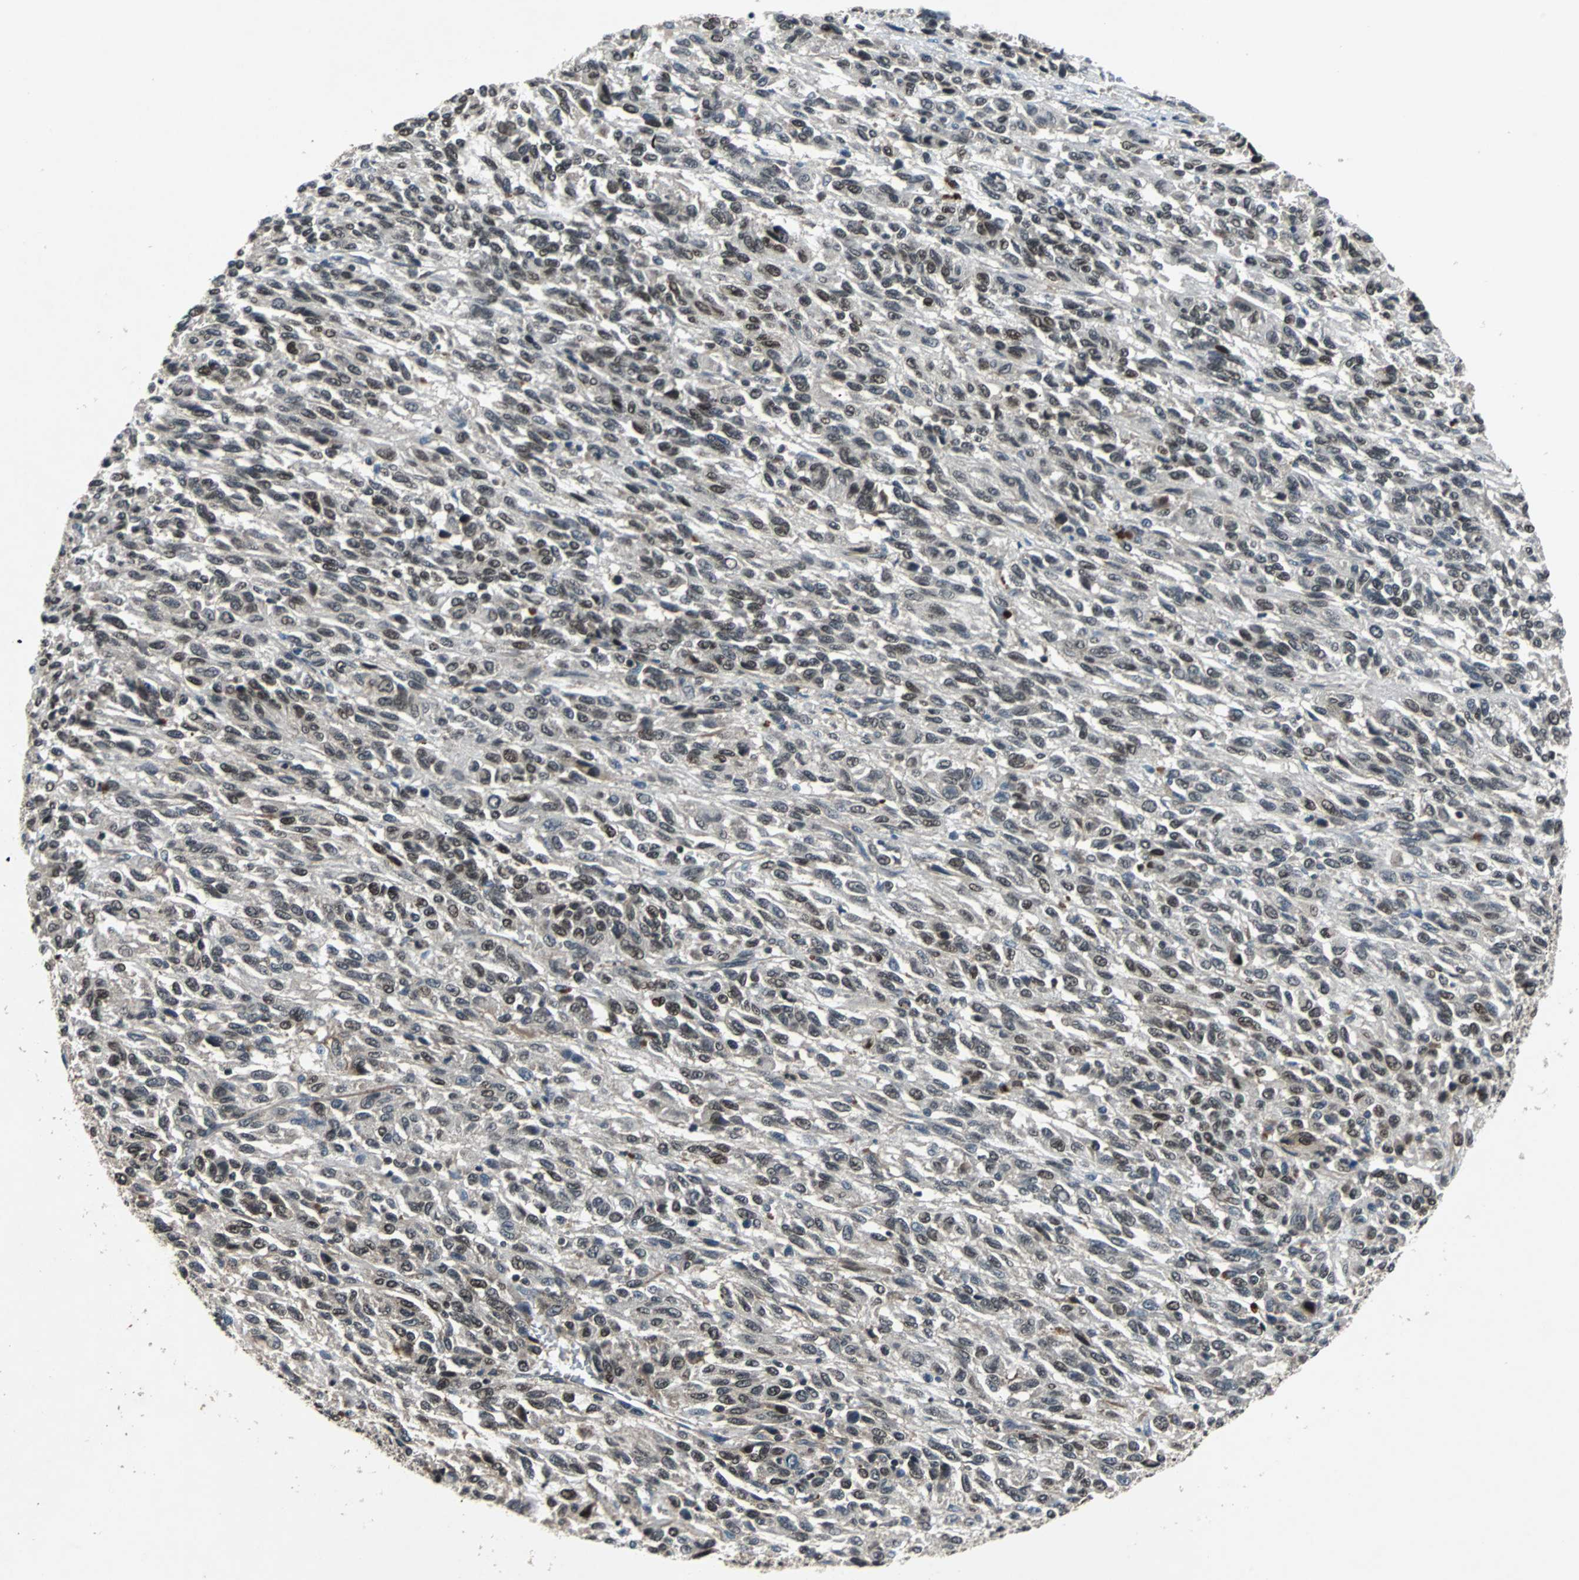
{"staining": {"intensity": "weak", "quantity": ">75%", "location": "nuclear"}, "tissue": "melanoma", "cell_type": "Tumor cells", "image_type": "cancer", "snomed": [{"axis": "morphology", "description": "Malignant melanoma, Metastatic site"}, {"axis": "topography", "description": "Lung"}], "caption": "Tumor cells display weak nuclear positivity in approximately >75% of cells in malignant melanoma (metastatic site). (Stains: DAB in brown, nuclei in blue, Microscopy: brightfield microscopy at high magnification).", "gene": "PHC1", "patient": {"sex": "male", "age": 64}}